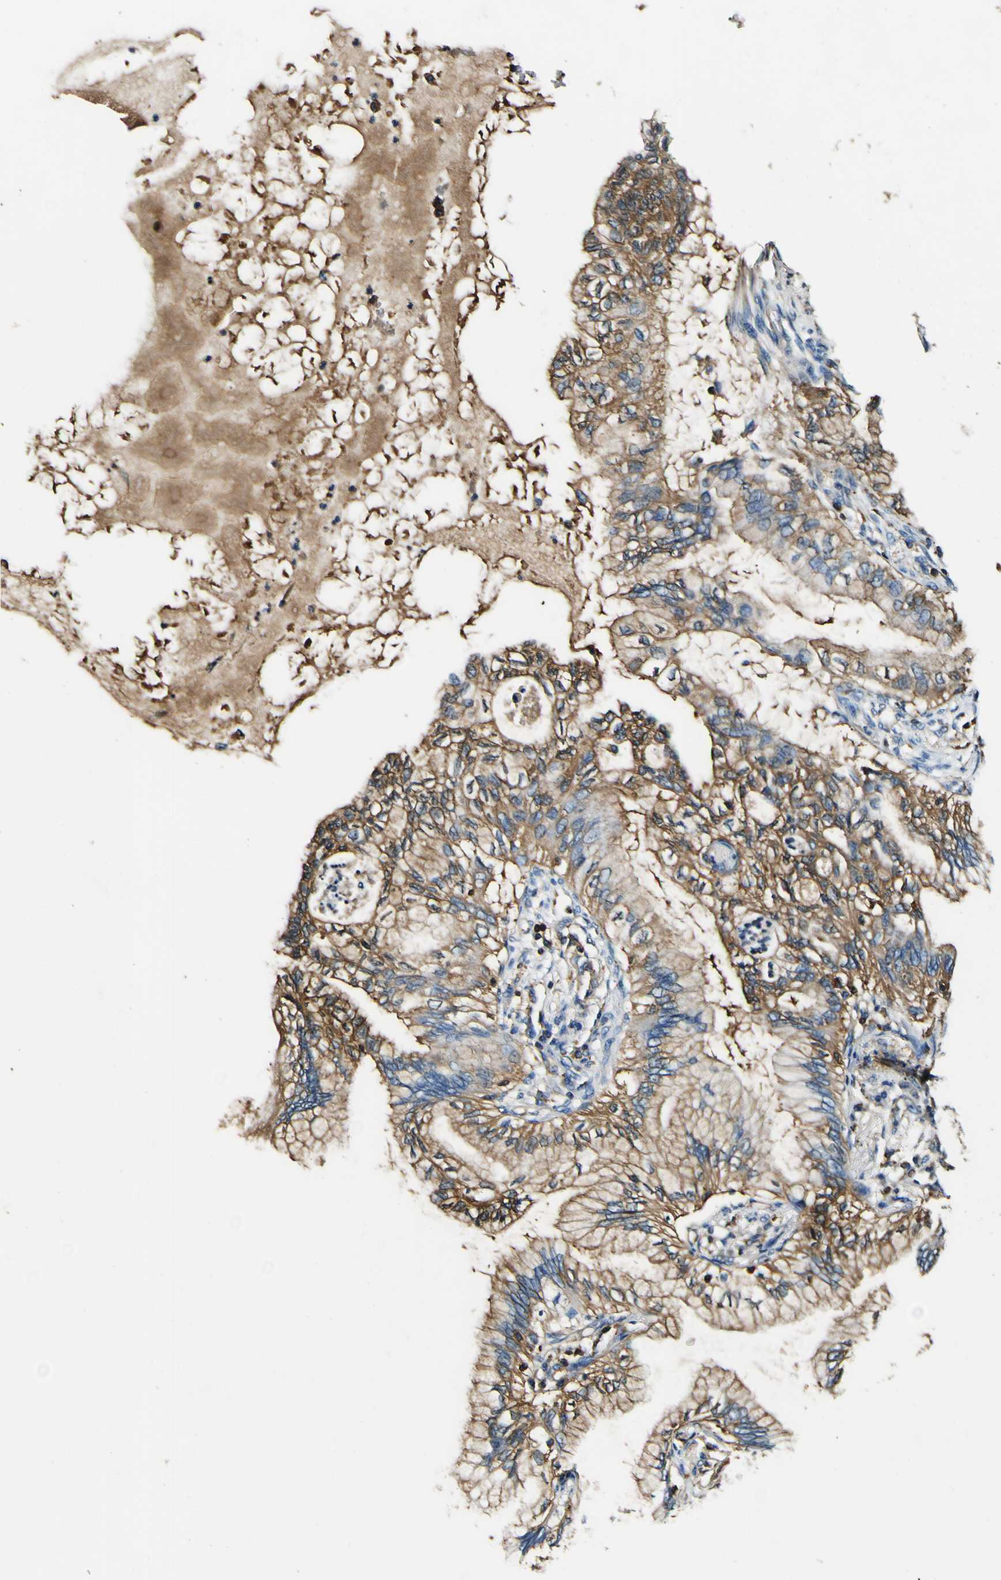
{"staining": {"intensity": "moderate", "quantity": ">75%", "location": "cytoplasmic/membranous"}, "tissue": "lung cancer", "cell_type": "Tumor cells", "image_type": "cancer", "snomed": [{"axis": "morphology", "description": "Normal tissue, NOS"}, {"axis": "morphology", "description": "Adenocarcinoma, NOS"}, {"axis": "topography", "description": "Bronchus"}, {"axis": "topography", "description": "Lung"}], "caption": "High-power microscopy captured an immunohistochemistry image of adenocarcinoma (lung), revealing moderate cytoplasmic/membranous positivity in approximately >75% of tumor cells.", "gene": "RHOT2", "patient": {"sex": "female", "age": 70}}